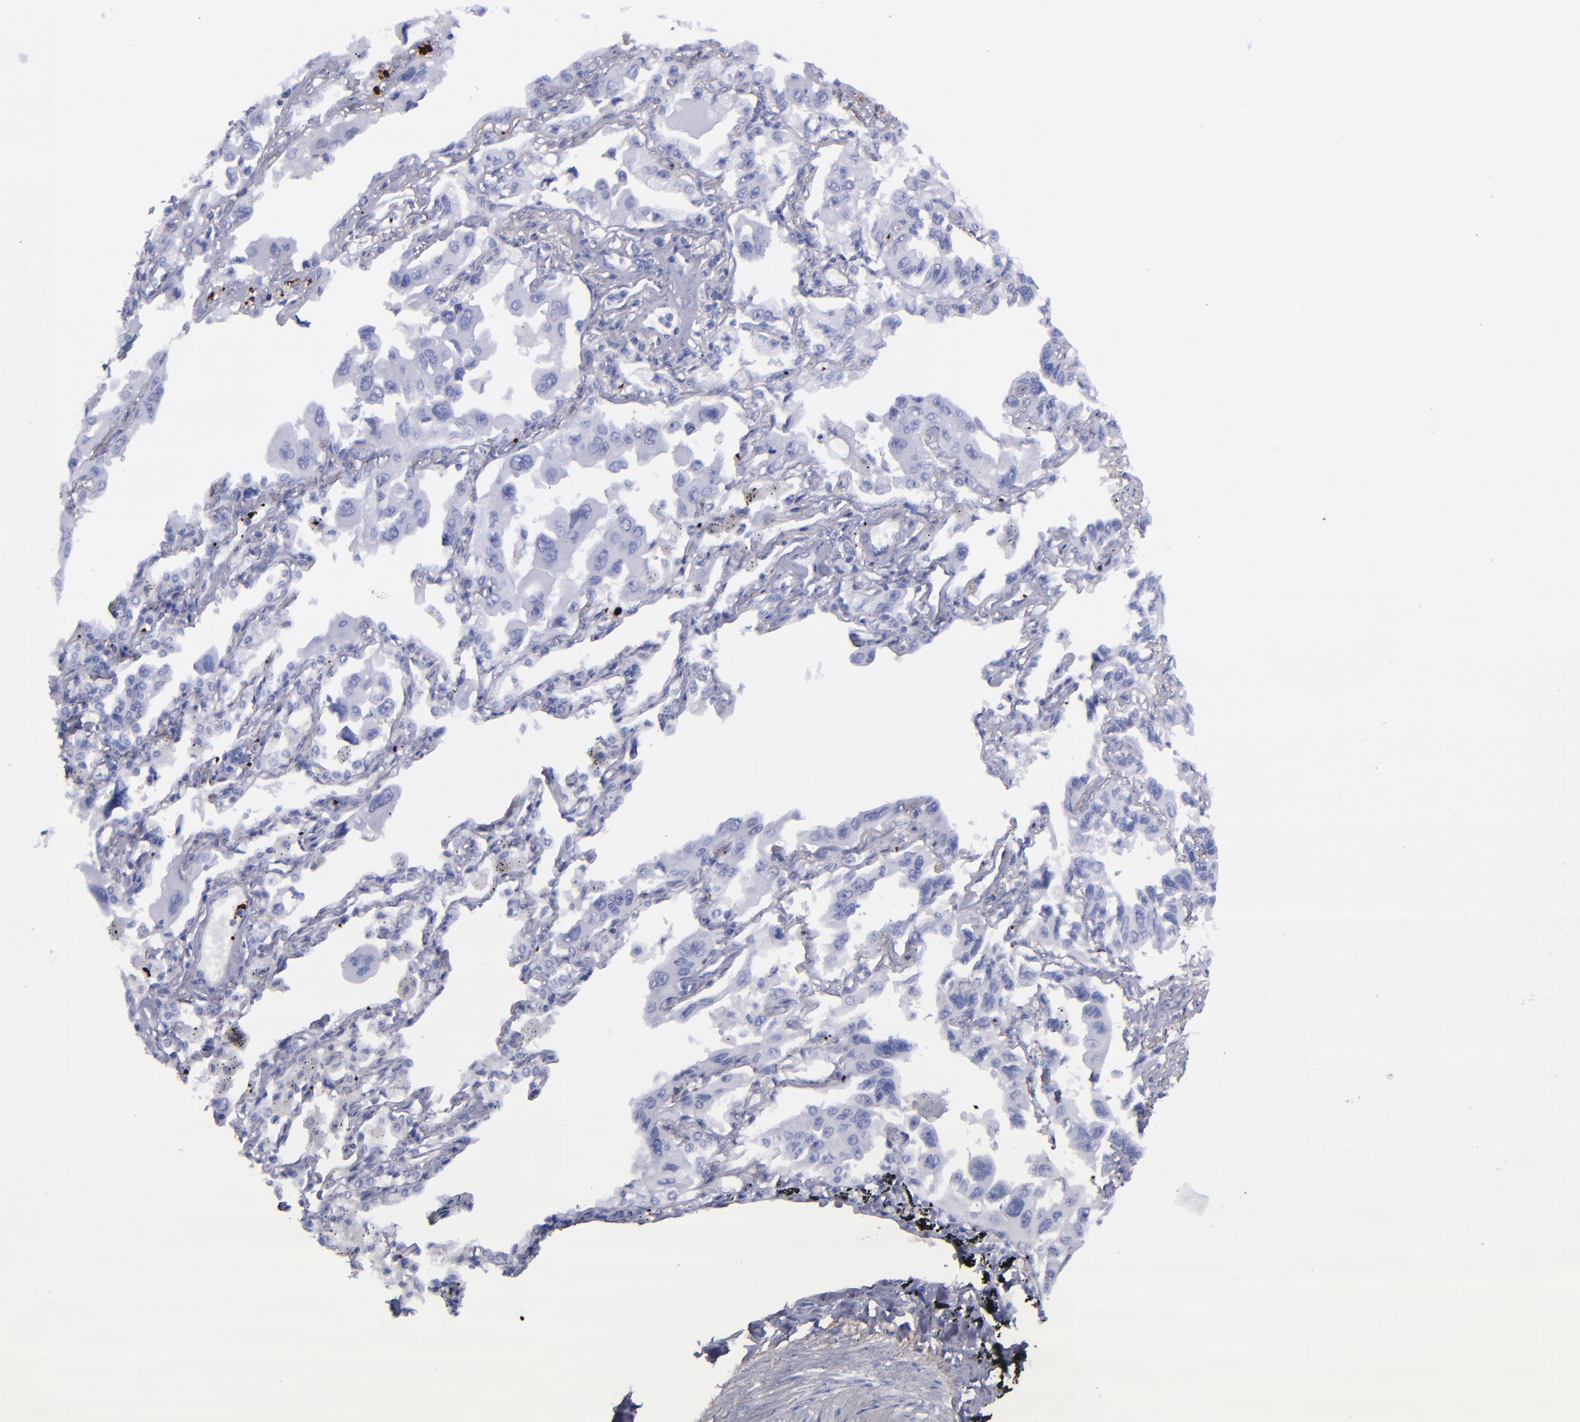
{"staining": {"intensity": "negative", "quantity": "none", "location": "none"}, "tissue": "lung cancer", "cell_type": "Tumor cells", "image_type": "cancer", "snomed": [{"axis": "morphology", "description": "Adenocarcinoma, NOS"}, {"axis": "topography", "description": "Lung"}], "caption": "The IHC image has no significant expression in tumor cells of lung cancer (adenocarcinoma) tissue. (DAB (3,3'-diaminobenzidine) immunohistochemistry (IHC), high magnification).", "gene": "EFCAB13", "patient": {"sex": "male", "age": 64}}